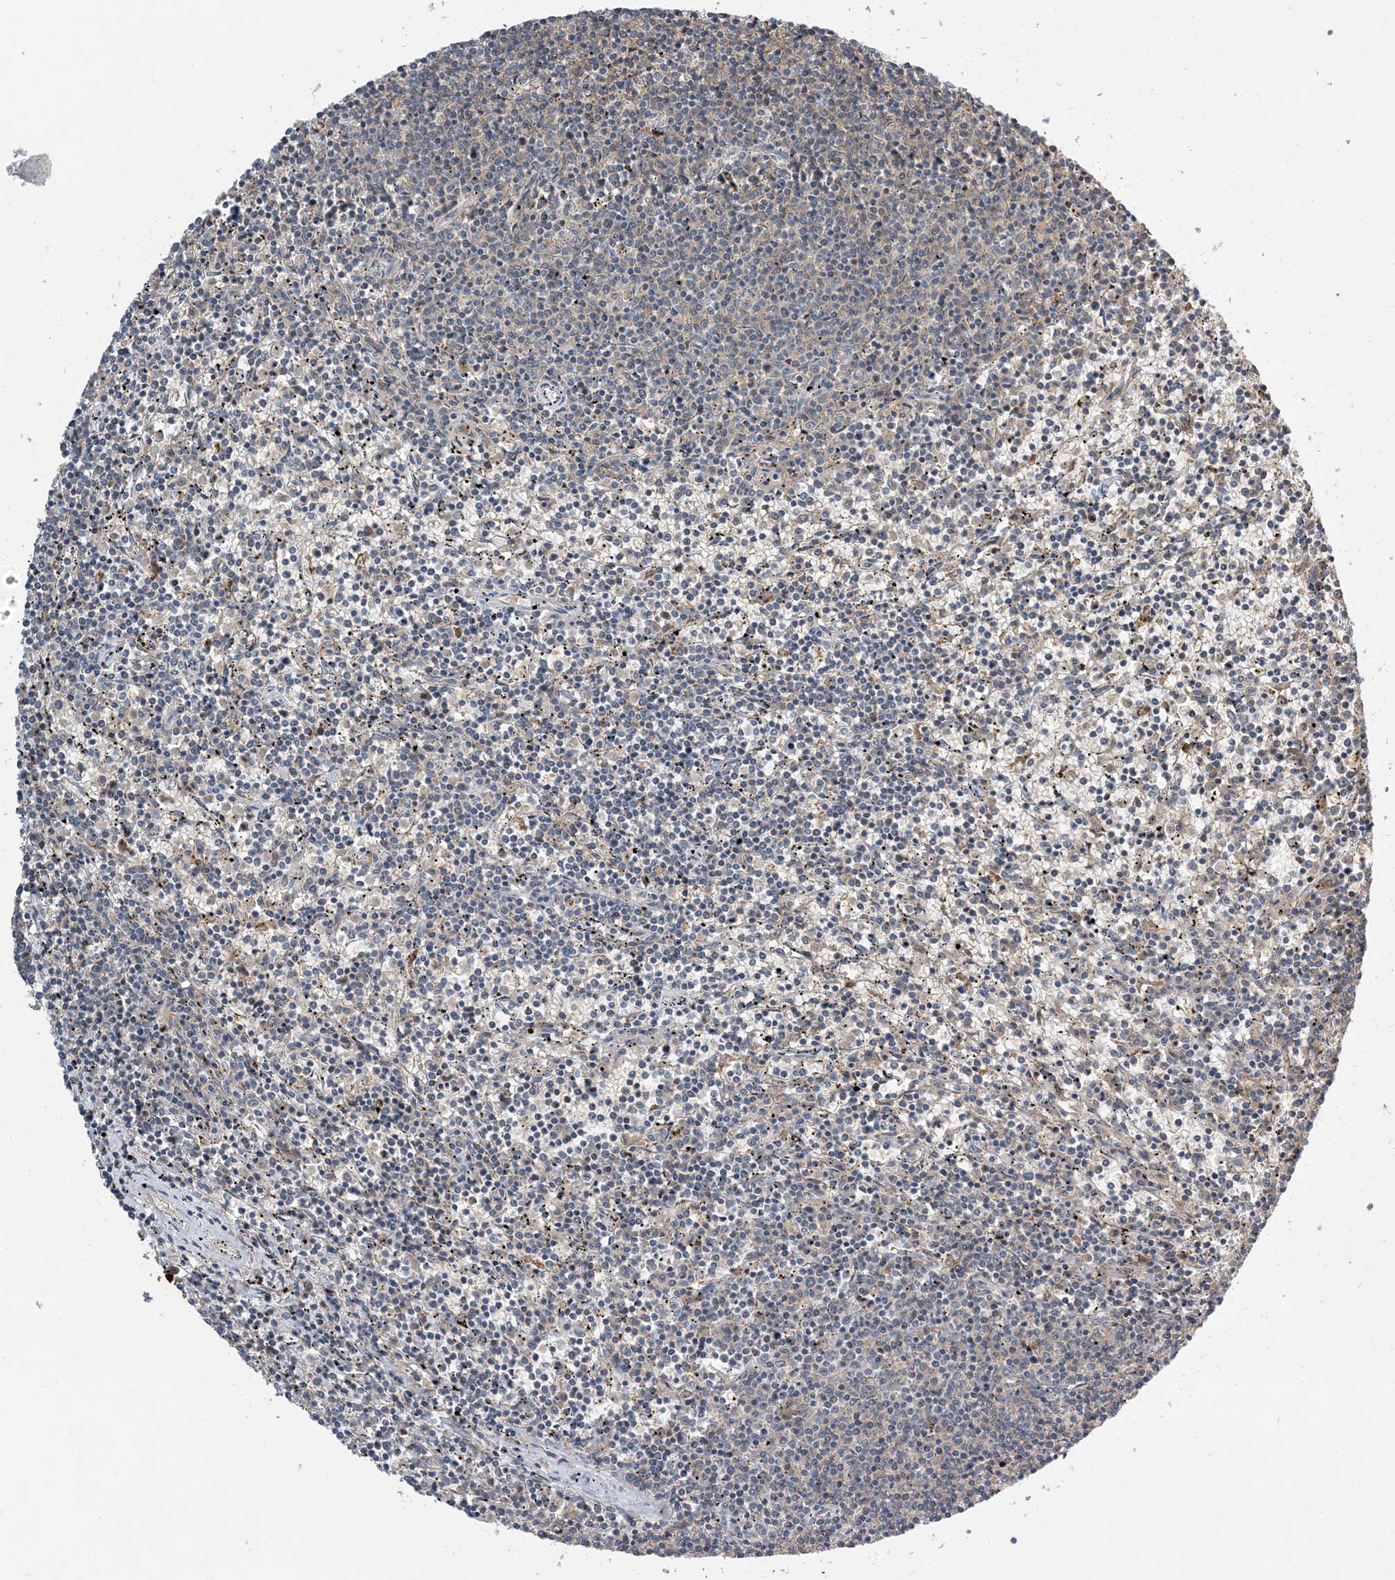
{"staining": {"intensity": "negative", "quantity": "none", "location": "none"}, "tissue": "lymphoma", "cell_type": "Tumor cells", "image_type": "cancer", "snomed": [{"axis": "morphology", "description": "Malignant lymphoma, non-Hodgkin's type, Low grade"}, {"axis": "topography", "description": "Spleen"}], "caption": "Immunohistochemistry (IHC) histopathology image of neoplastic tissue: human lymphoma stained with DAB exhibits no significant protein positivity in tumor cells.", "gene": "LTN1", "patient": {"sex": "female", "age": 50}}